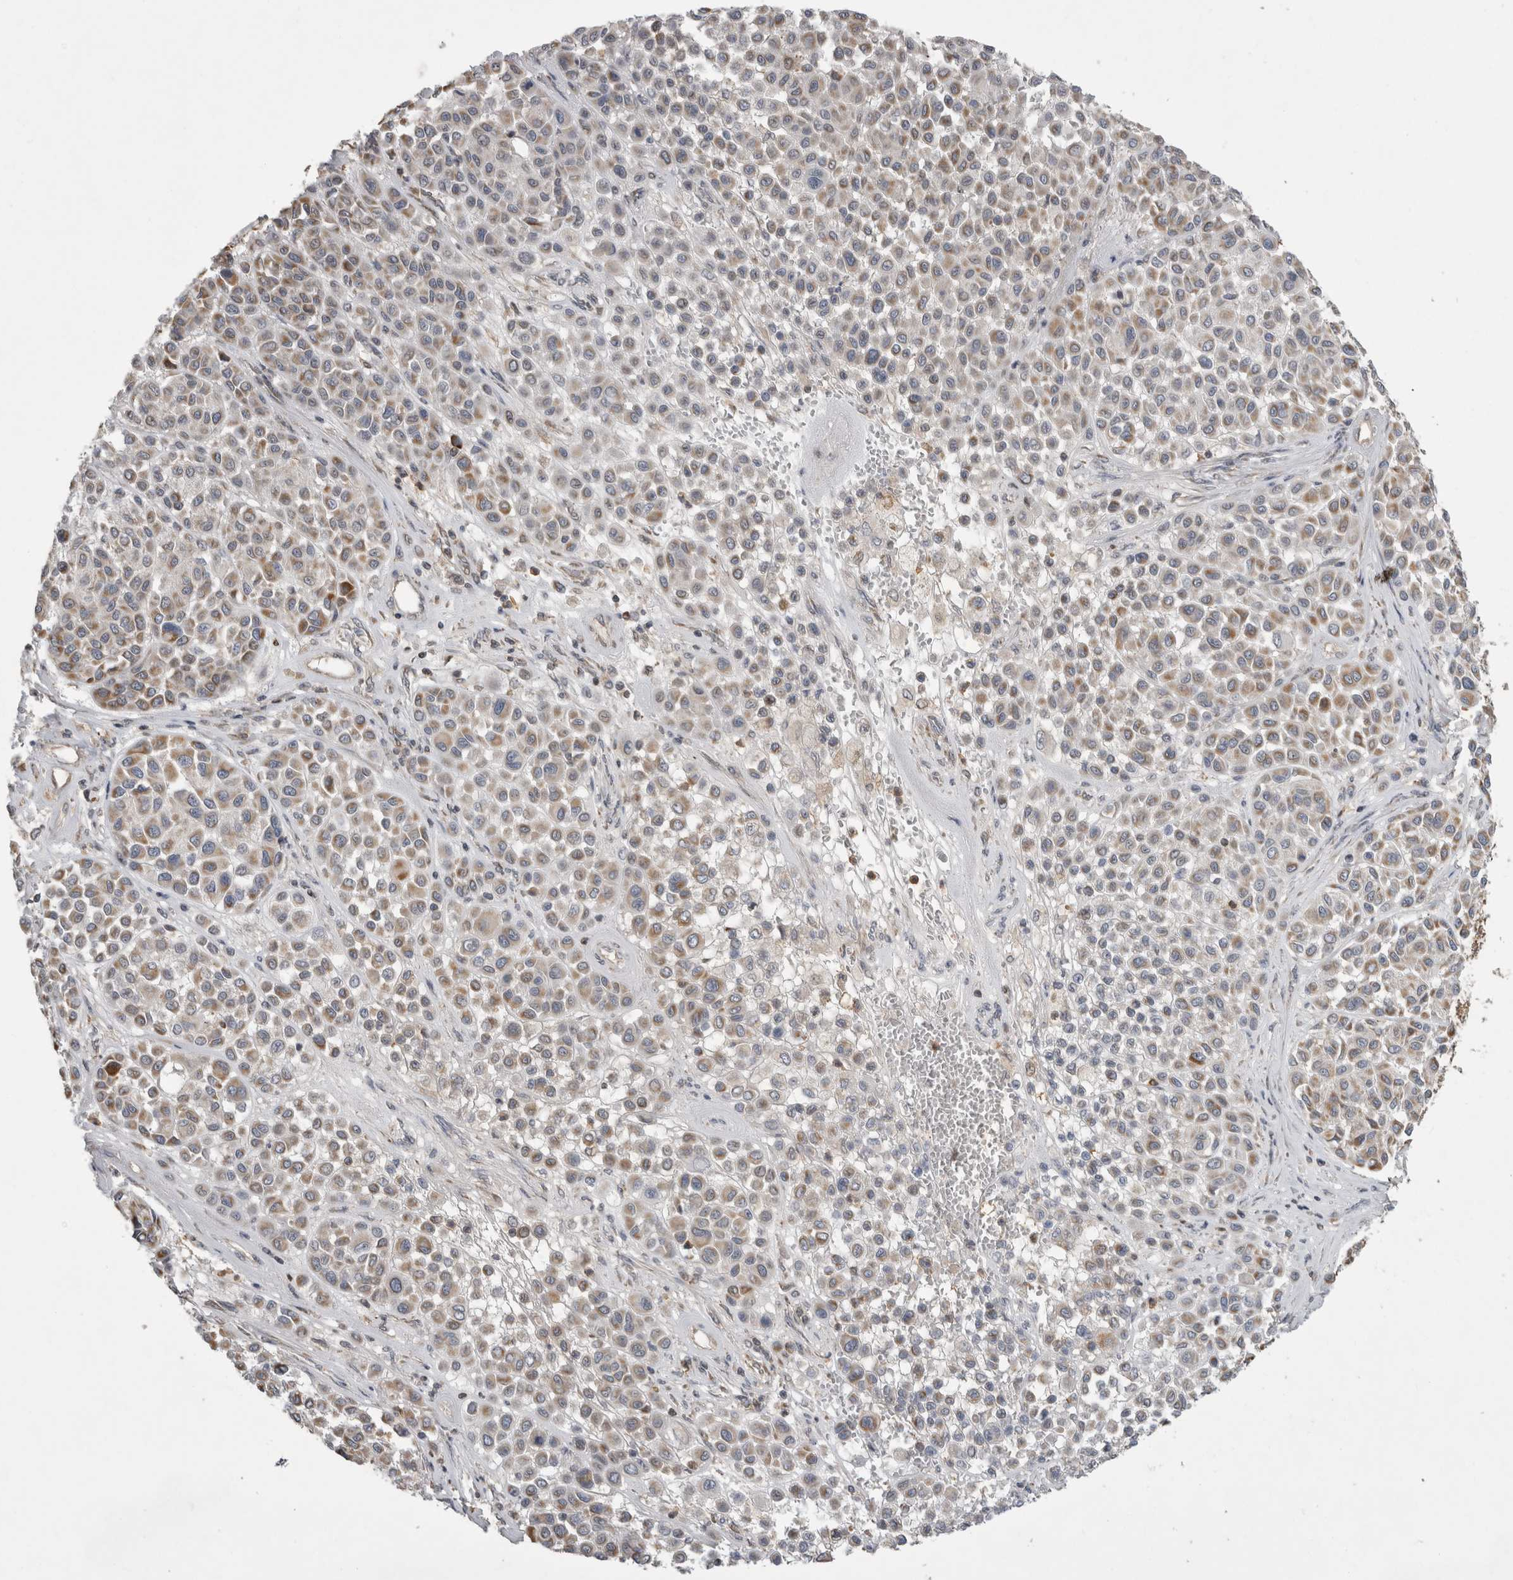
{"staining": {"intensity": "weak", "quantity": "25%-75%", "location": "cytoplasmic/membranous"}, "tissue": "melanoma", "cell_type": "Tumor cells", "image_type": "cancer", "snomed": [{"axis": "morphology", "description": "Malignant melanoma, Metastatic site"}, {"axis": "topography", "description": "Soft tissue"}], "caption": "A photomicrograph of human malignant melanoma (metastatic site) stained for a protein reveals weak cytoplasmic/membranous brown staining in tumor cells.", "gene": "KCNIP1", "patient": {"sex": "male", "age": 41}}